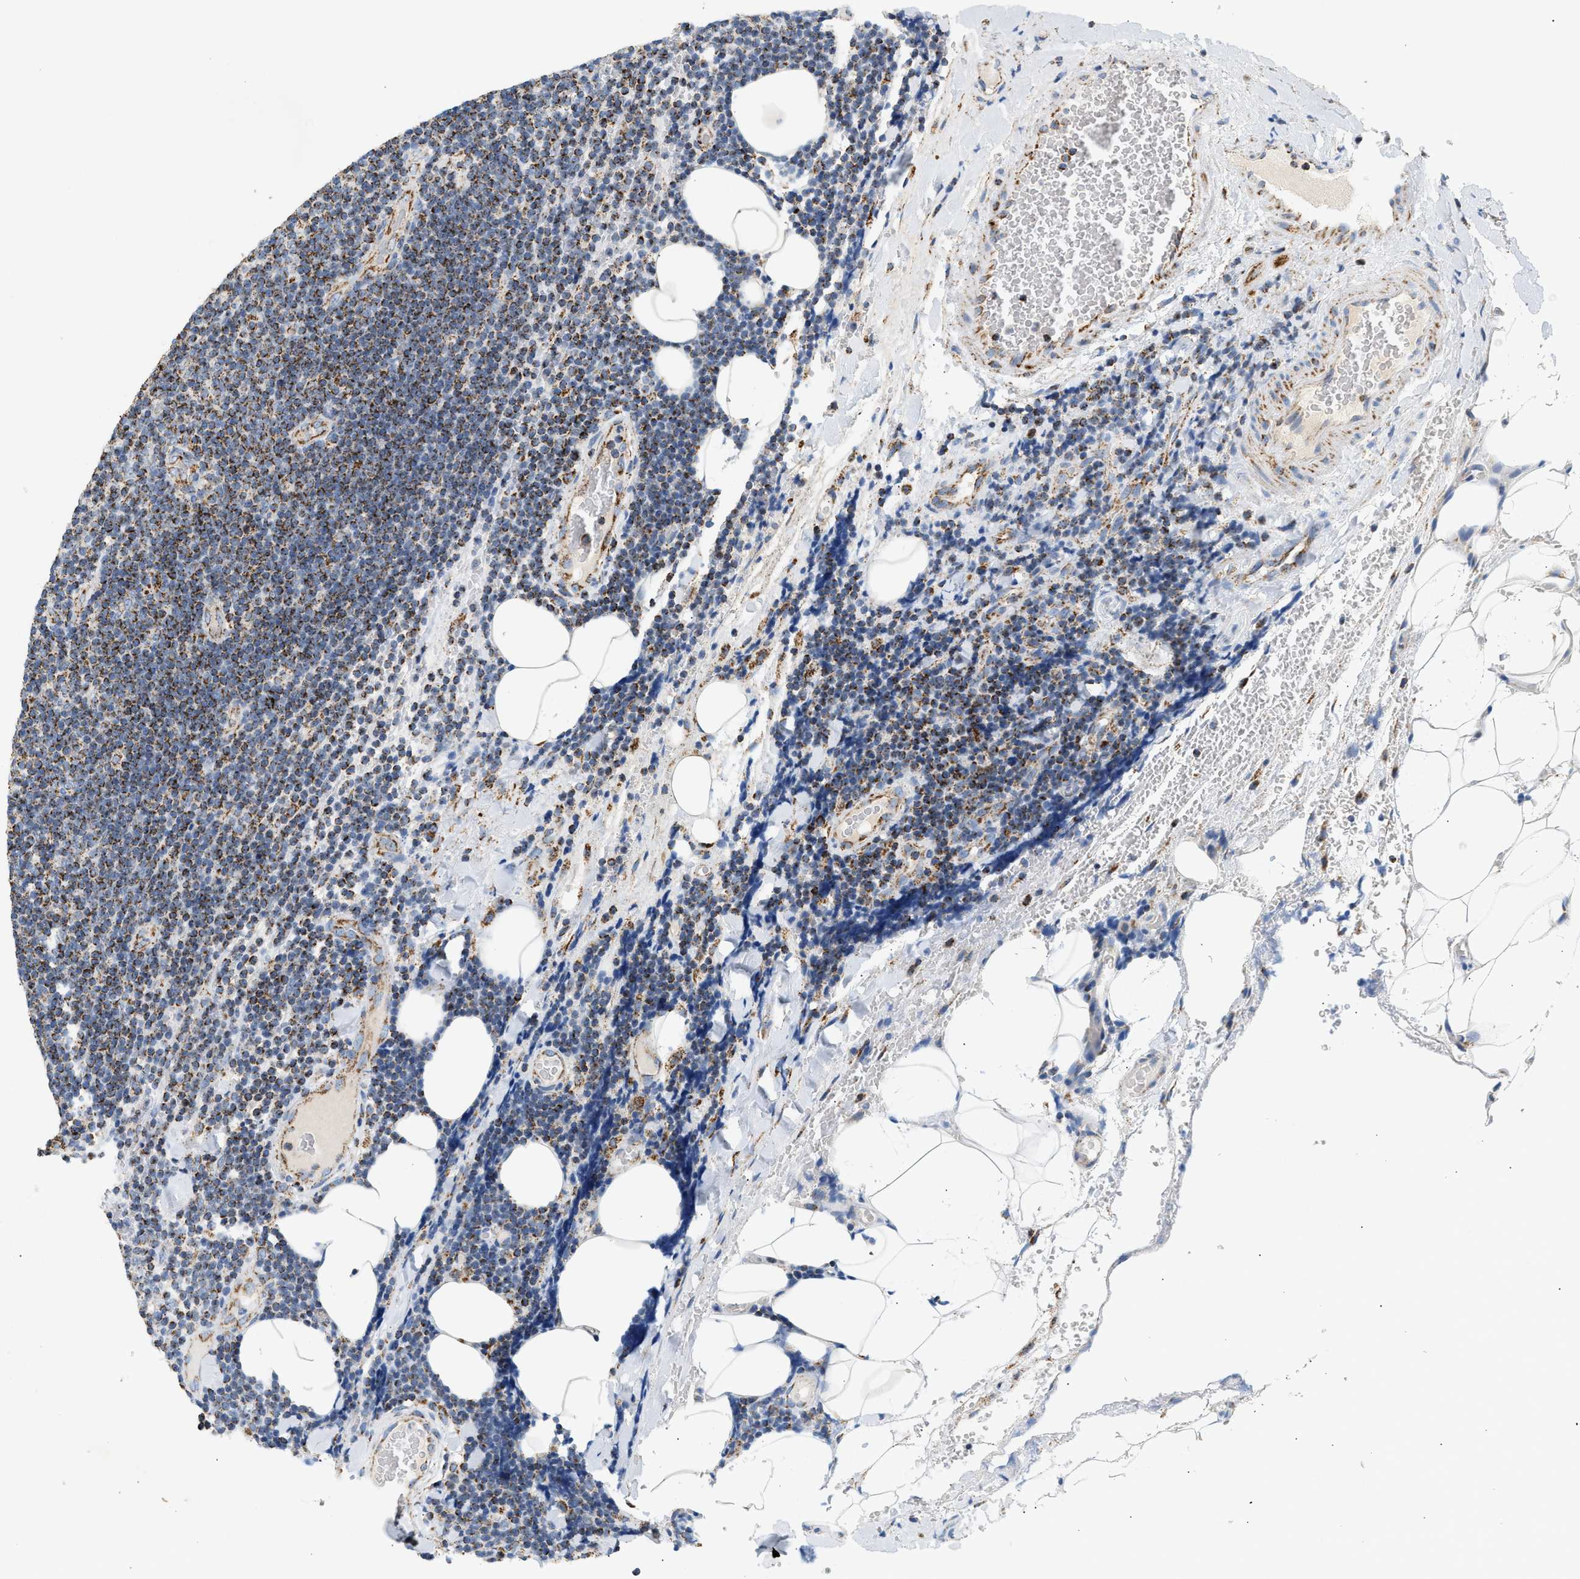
{"staining": {"intensity": "moderate", "quantity": ">75%", "location": "cytoplasmic/membranous"}, "tissue": "lymphoma", "cell_type": "Tumor cells", "image_type": "cancer", "snomed": [{"axis": "morphology", "description": "Malignant lymphoma, non-Hodgkin's type, Low grade"}, {"axis": "topography", "description": "Lymph node"}], "caption": "This is an image of IHC staining of malignant lymphoma, non-Hodgkin's type (low-grade), which shows moderate positivity in the cytoplasmic/membranous of tumor cells.", "gene": "OGDH", "patient": {"sex": "male", "age": 66}}